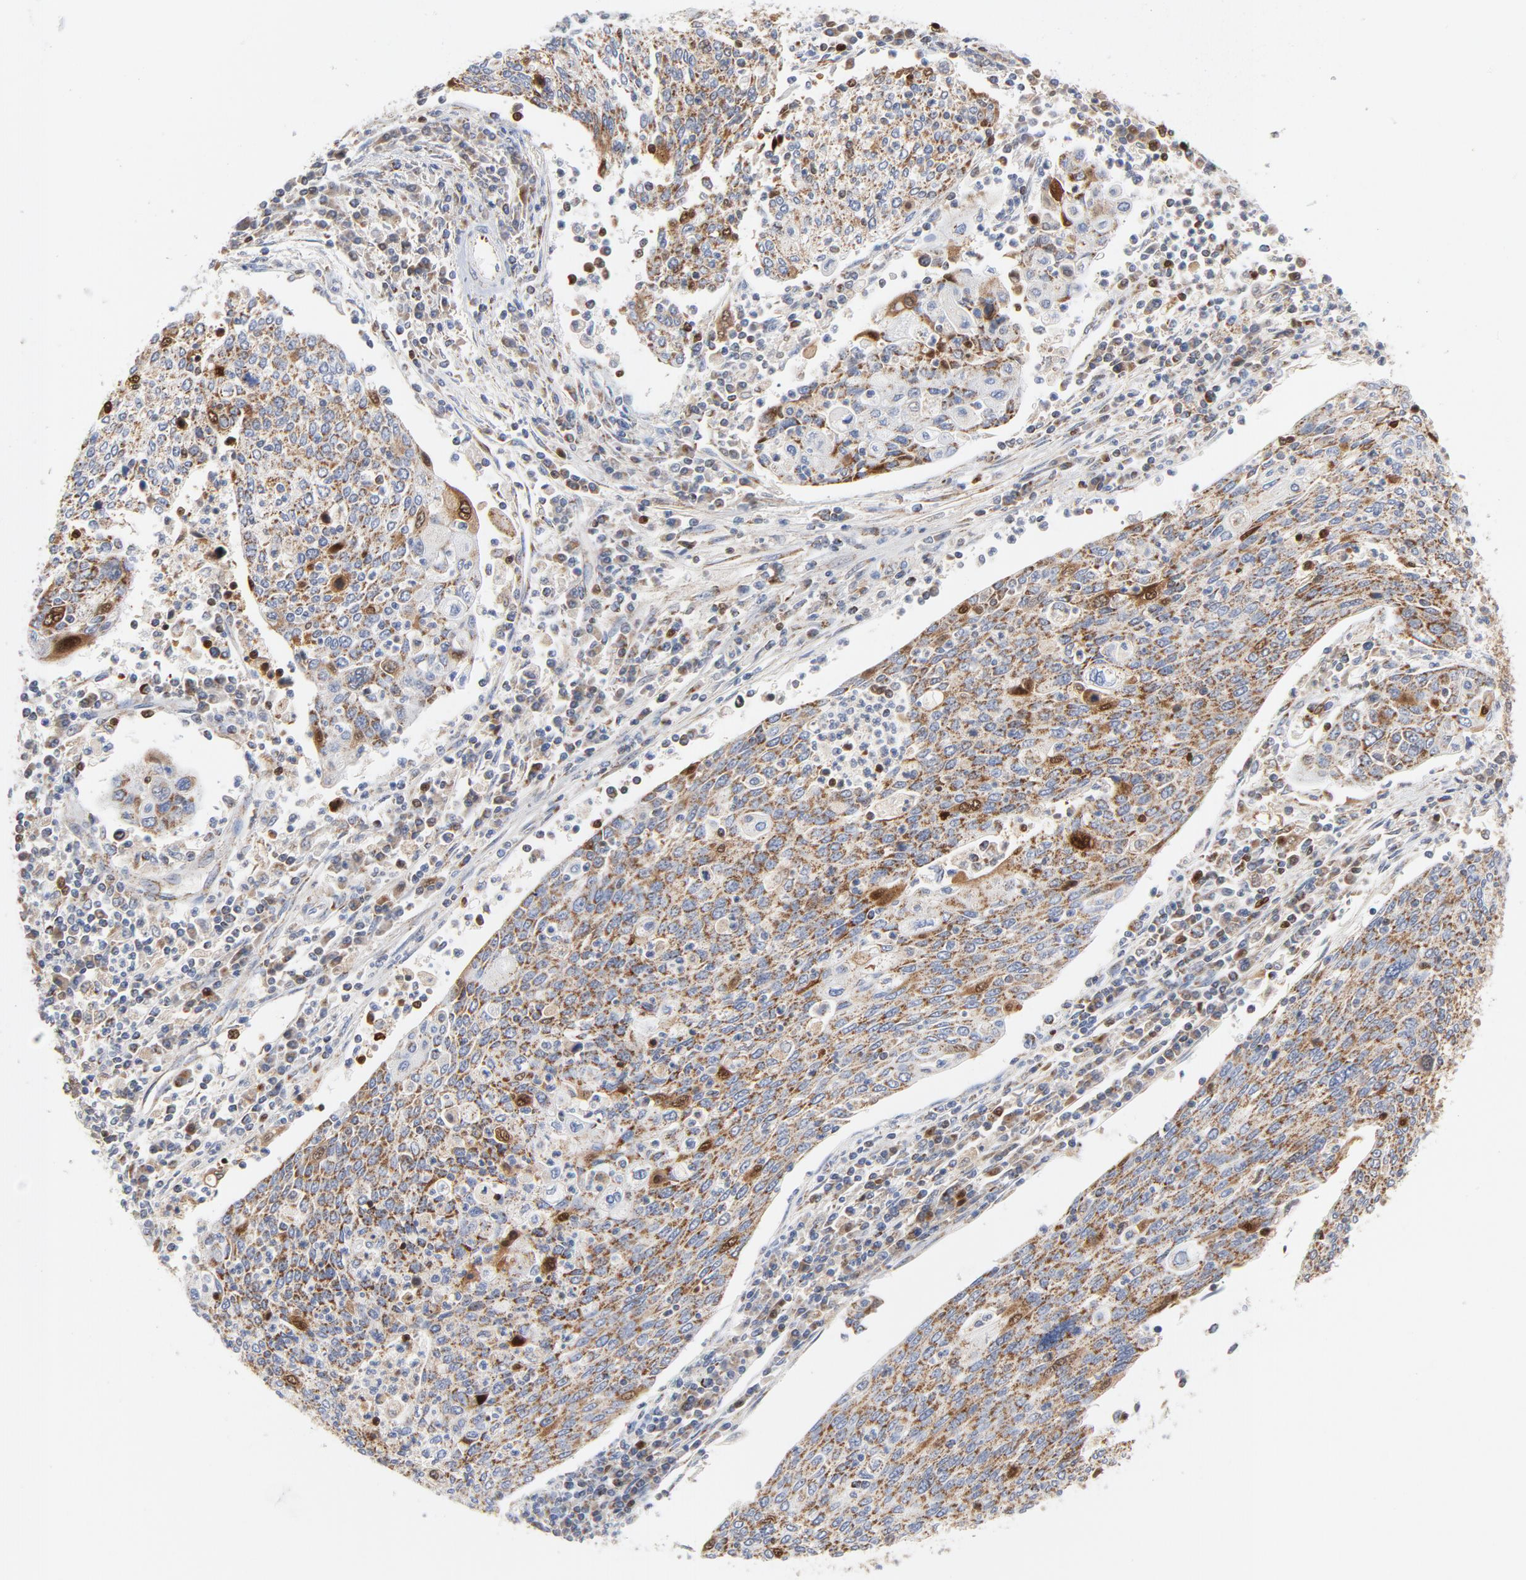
{"staining": {"intensity": "moderate", "quantity": ">75%", "location": "cytoplasmic/membranous"}, "tissue": "cervical cancer", "cell_type": "Tumor cells", "image_type": "cancer", "snomed": [{"axis": "morphology", "description": "Squamous cell carcinoma, NOS"}, {"axis": "topography", "description": "Cervix"}], "caption": "Immunohistochemistry histopathology image of human cervical squamous cell carcinoma stained for a protein (brown), which demonstrates medium levels of moderate cytoplasmic/membranous expression in approximately >75% of tumor cells.", "gene": "DIABLO", "patient": {"sex": "female", "age": 40}}